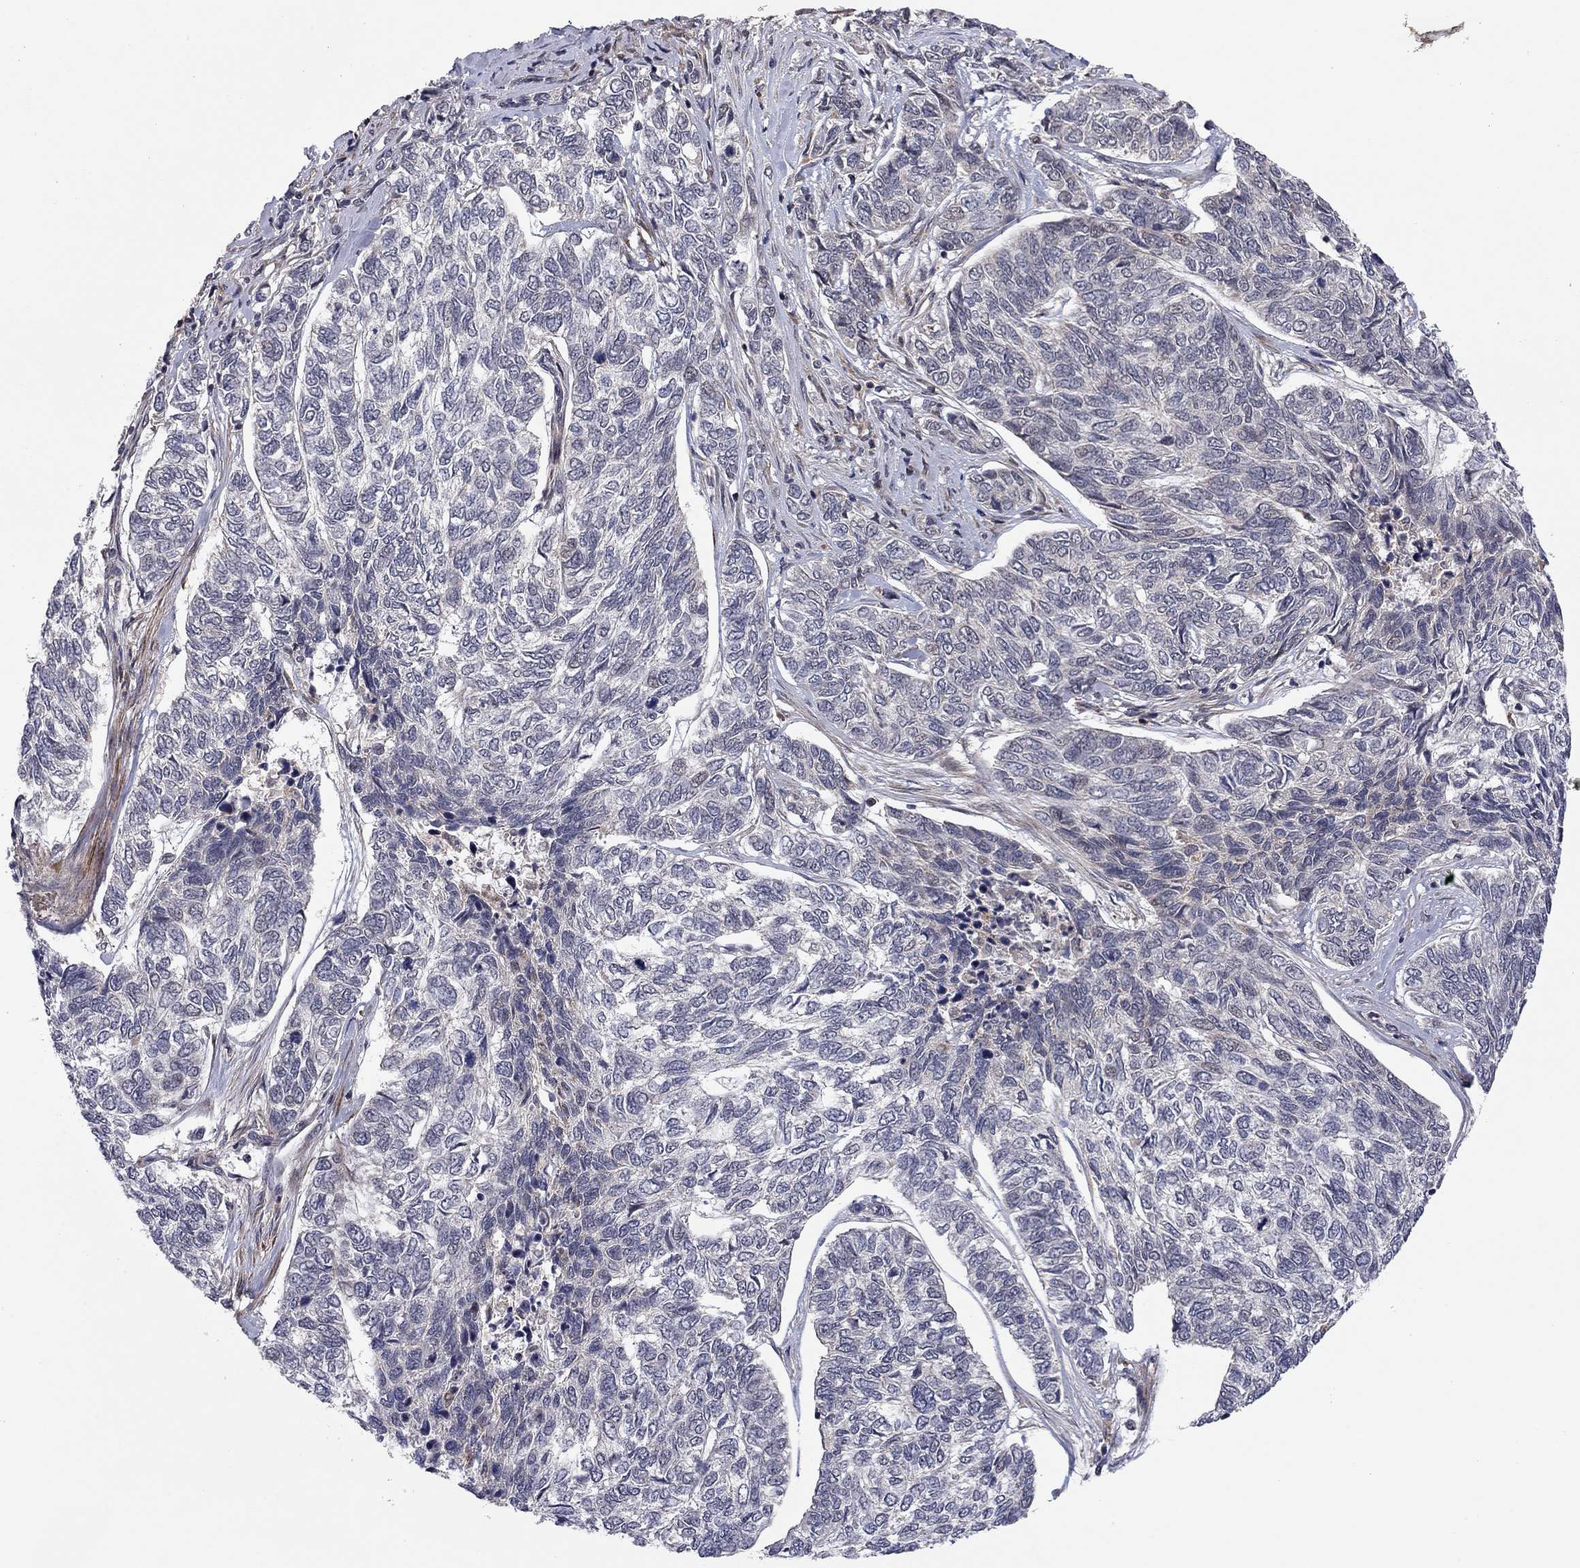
{"staining": {"intensity": "negative", "quantity": "none", "location": "none"}, "tissue": "skin cancer", "cell_type": "Tumor cells", "image_type": "cancer", "snomed": [{"axis": "morphology", "description": "Basal cell carcinoma"}, {"axis": "topography", "description": "Skin"}], "caption": "High magnification brightfield microscopy of skin cancer (basal cell carcinoma) stained with DAB (brown) and counterstained with hematoxylin (blue): tumor cells show no significant expression.", "gene": "IDS", "patient": {"sex": "female", "age": 65}}